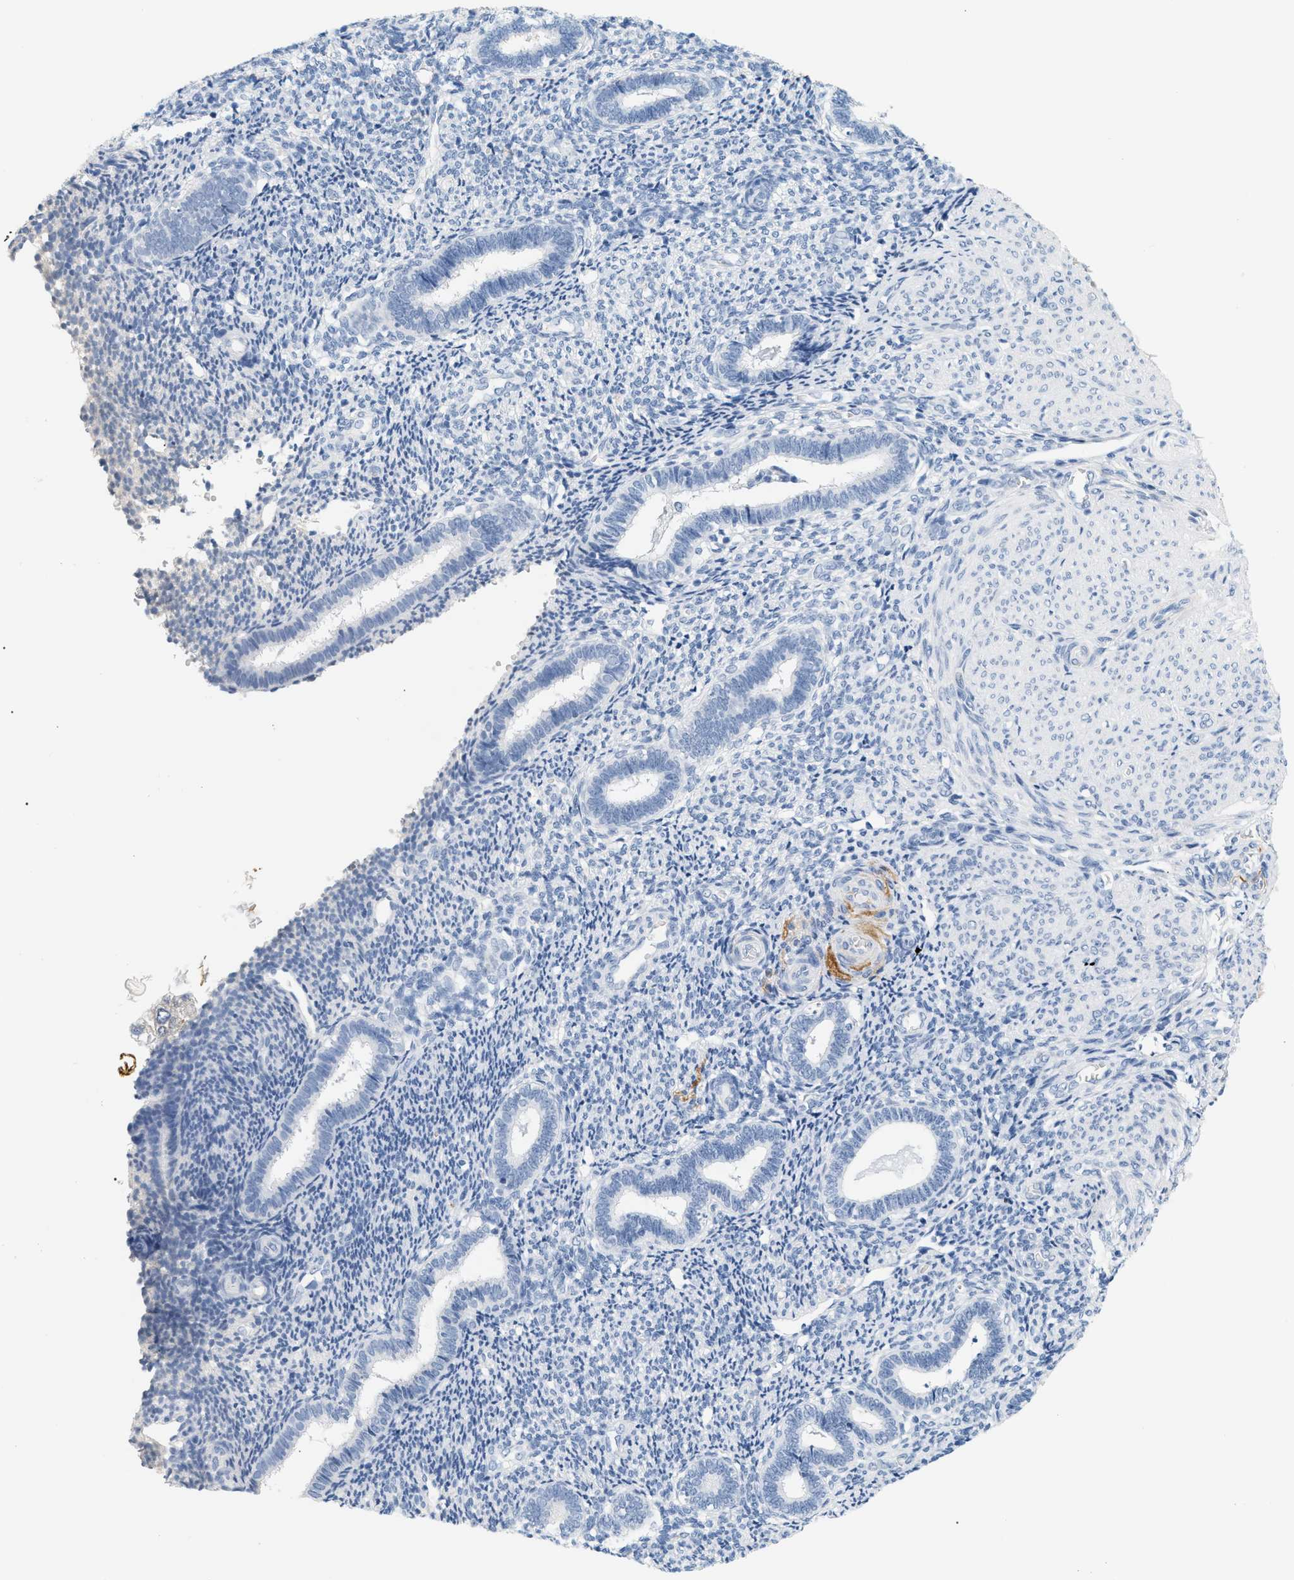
{"staining": {"intensity": "negative", "quantity": "none", "location": "none"}, "tissue": "endometrium", "cell_type": "Cells in endometrial stroma", "image_type": "normal", "snomed": [{"axis": "morphology", "description": "Normal tissue, NOS"}, {"axis": "topography", "description": "Endometrium"}], "caption": "There is no significant expression in cells in endometrial stroma of endometrium. (DAB IHC, high magnification).", "gene": "CFH", "patient": {"sex": "female", "age": 27}}